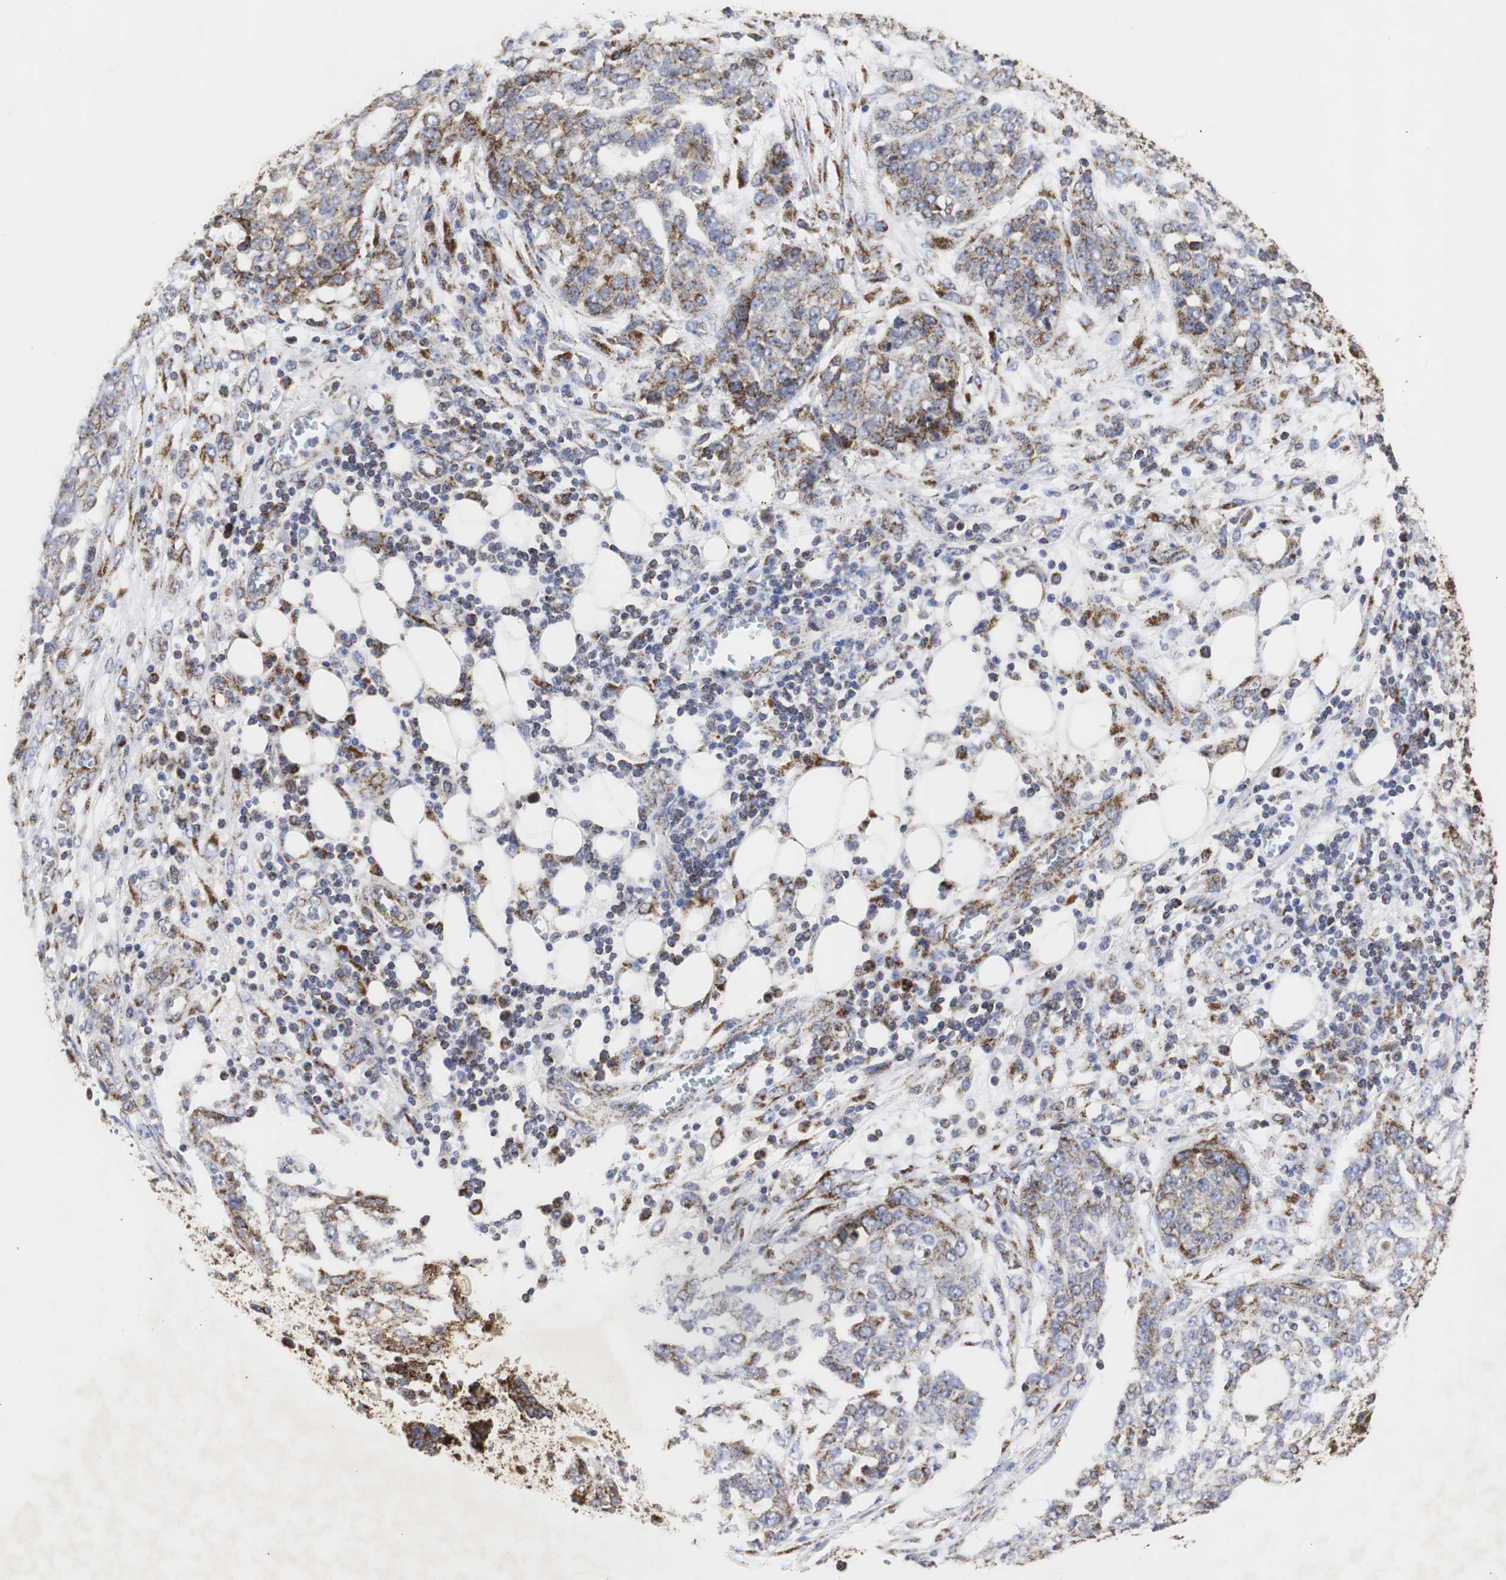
{"staining": {"intensity": "moderate", "quantity": "25%-75%", "location": "cytoplasmic/membranous"}, "tissue": "ovarian cancer", "cell_type": "Tumor cells", "image_type": "cancer", "snomed": [{"axis": "morphology", "description": "Cystadenocarcinoma, serous, NOS"}, {"axis": "topography", "description": "Soft tissue"}, {"axis": "topography", "description": "Ovary"}], "caption": "Immunohistochemical staining of ovarian cancer (serous cystadenocarcinoma) exhibits moderate cytoplasmic/membranous protein positivity in approximately 25%-75% of tumor cells. The staining was performed using DAB (3,3'-diaminobenzidine) to visualize the protein expression in brown, while the nuclei were stained in blue with hematoxylin (Magnification: 20x).", "gene": "HSD17B10", "patient": {"sex": "female", "age": 57}}